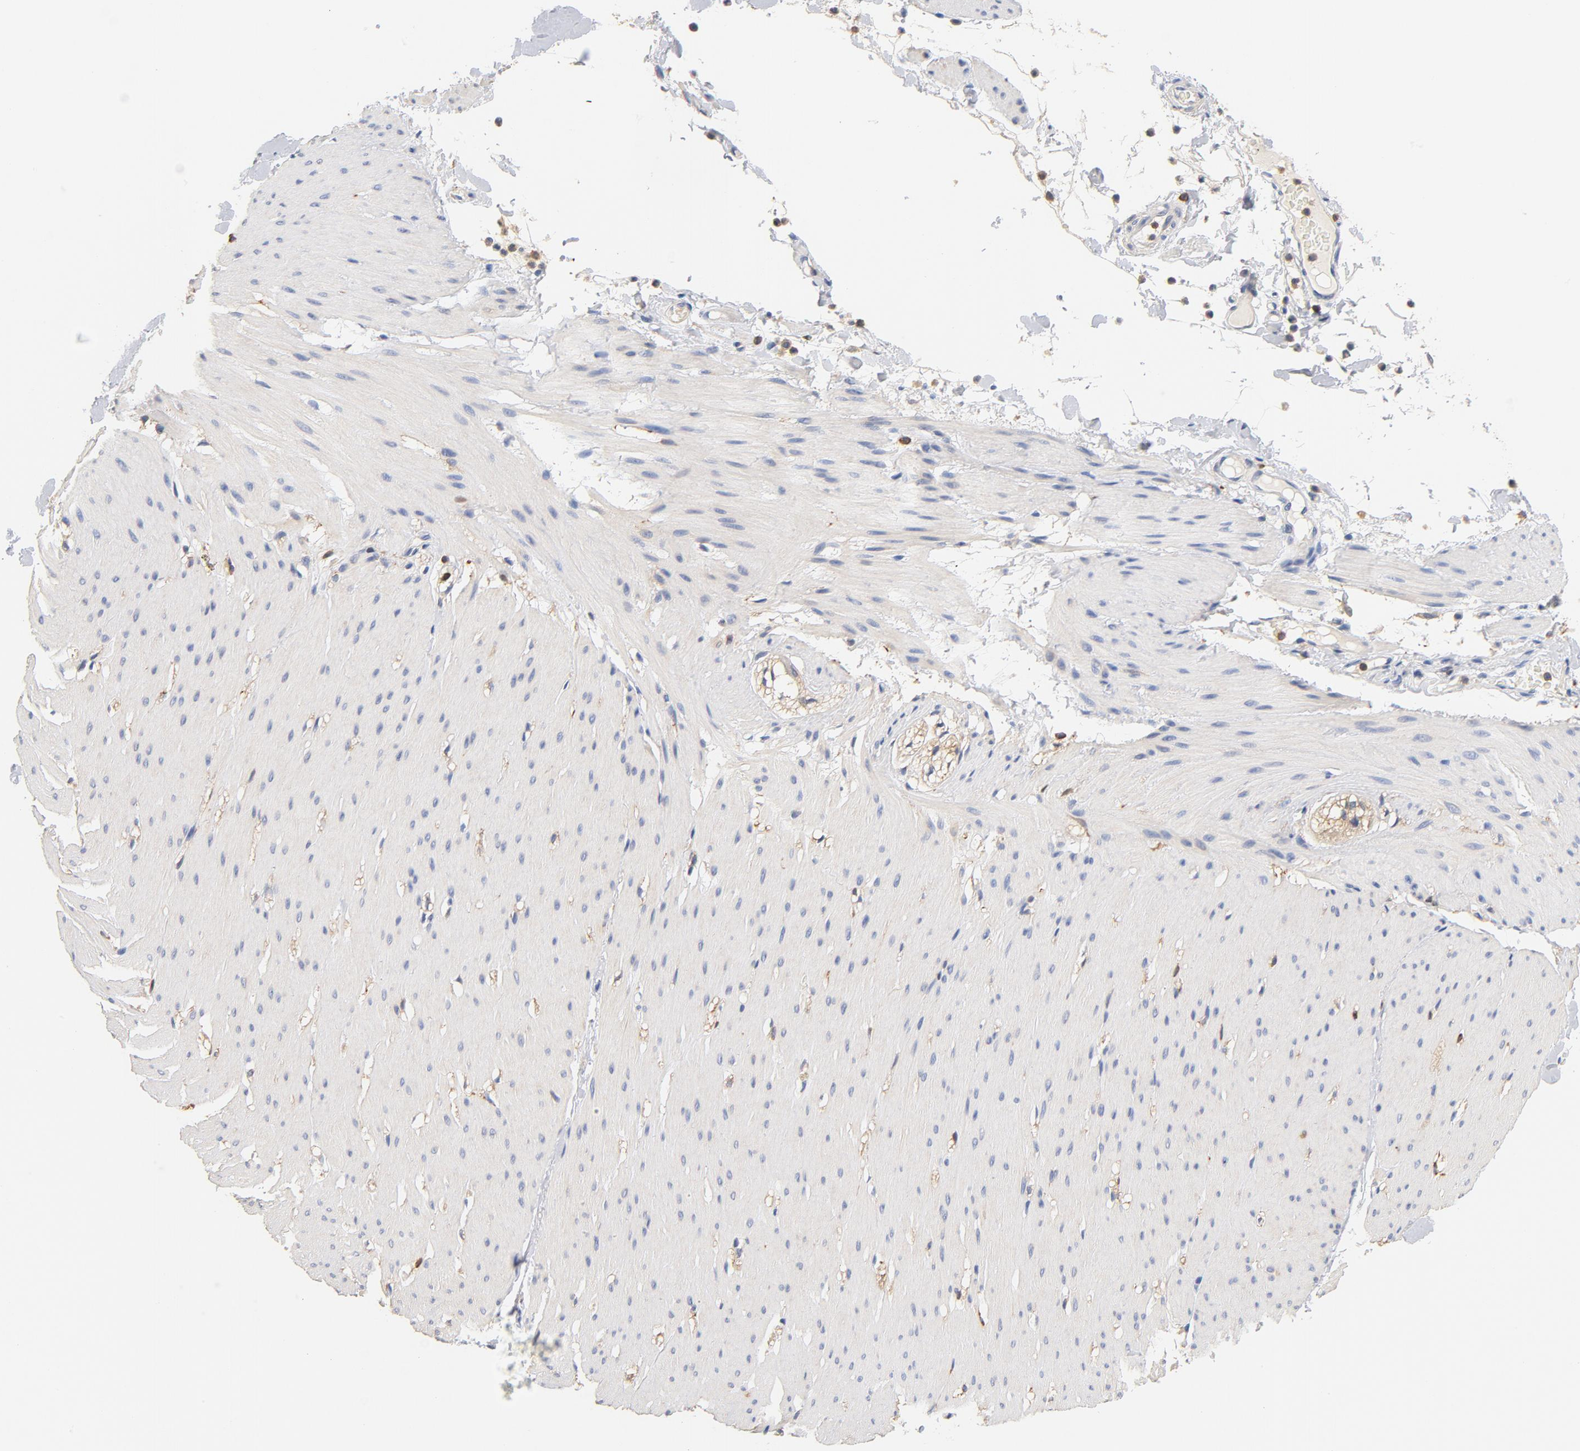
{"staining": {"intensity": "weak", "quantity": "25%-75%", "location": "cytoplasmic/membranous"}, "tissue": "smooth muscle", "cell_type": "Smooth muscle cells", "image_type": "normal", "snomed": [{"axis": "morphology", "description": "Normal tissue, NOS"}, {"axis": "topography", "description": "Smooth muscle"}, {"axis": "topography", "description": "Colon"}], "caption": "Protein expression analysis of unremarkable smooth muscle exhibits weak cytoplasmic/membranous staining in approximately 25%-75% of smooth muscle cells. (IHC, brightfield microscopy, high magnification).", "gene": "EZR", "patient": {"sex": "male", "age": 67}}